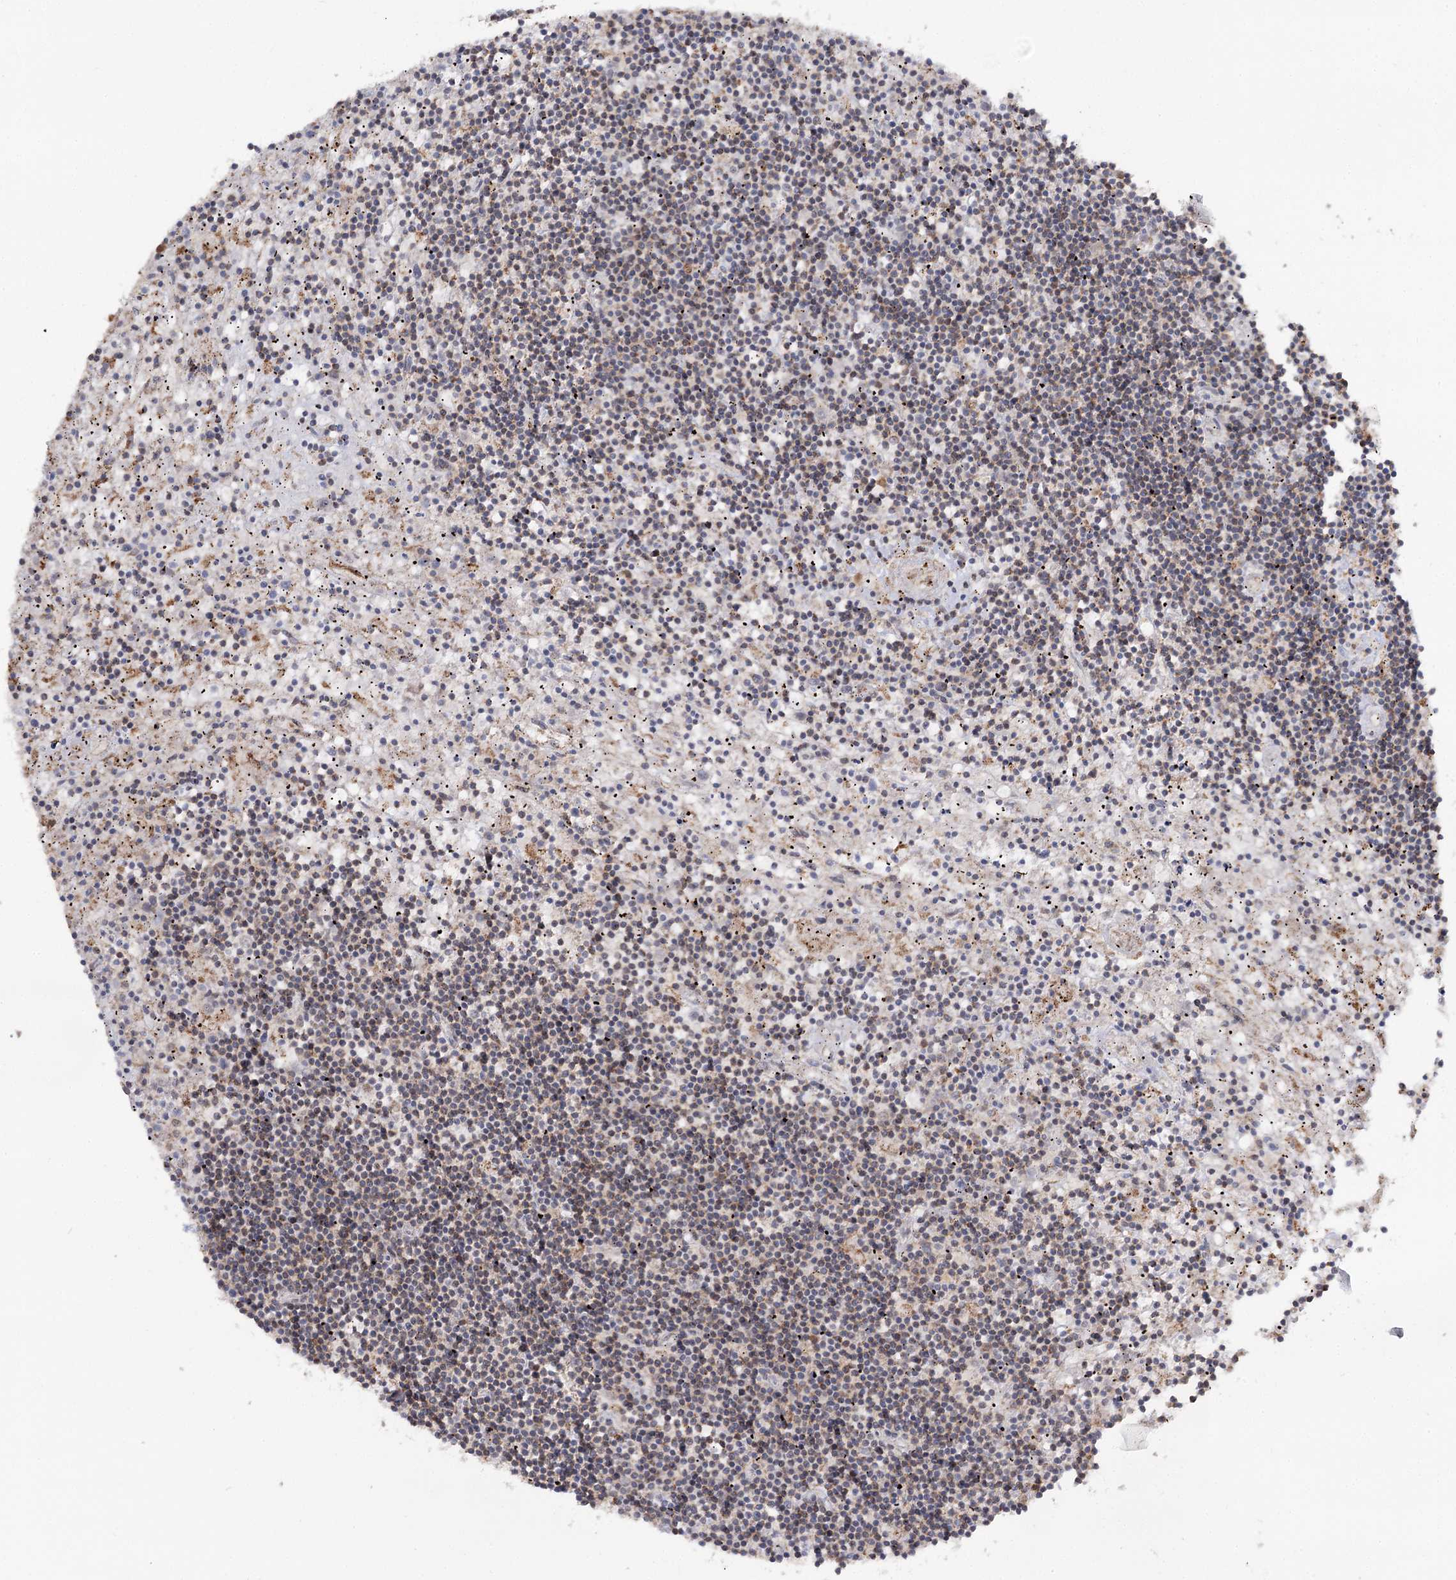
{"staining": {"intensity": "weak", "quantity": "25%-75%", "location": "cytoplasmic/membranous"}, "tissue": "lymphoma", "cell_type": "Tumor cells", "image_type": "cancer", "snomed": [{"axis": "morphology", "description": "Malignant lymphoma, non-Hodgkin's type, Low grade"}, {"axis": "topography", "description": "Spleen"}], "caption": "Immunohistochemical staining of human lymphoma demonstrates low levels of weak cytoplasmic/membranous protein expression in approximately 25%-75% of tumor cells. (DAB (3,3'-diaminobenzidine) IHC with brightfield microscopy, high magnification).", "gene": "CBR4", "patient": {"sex": "male", "age": 76}}